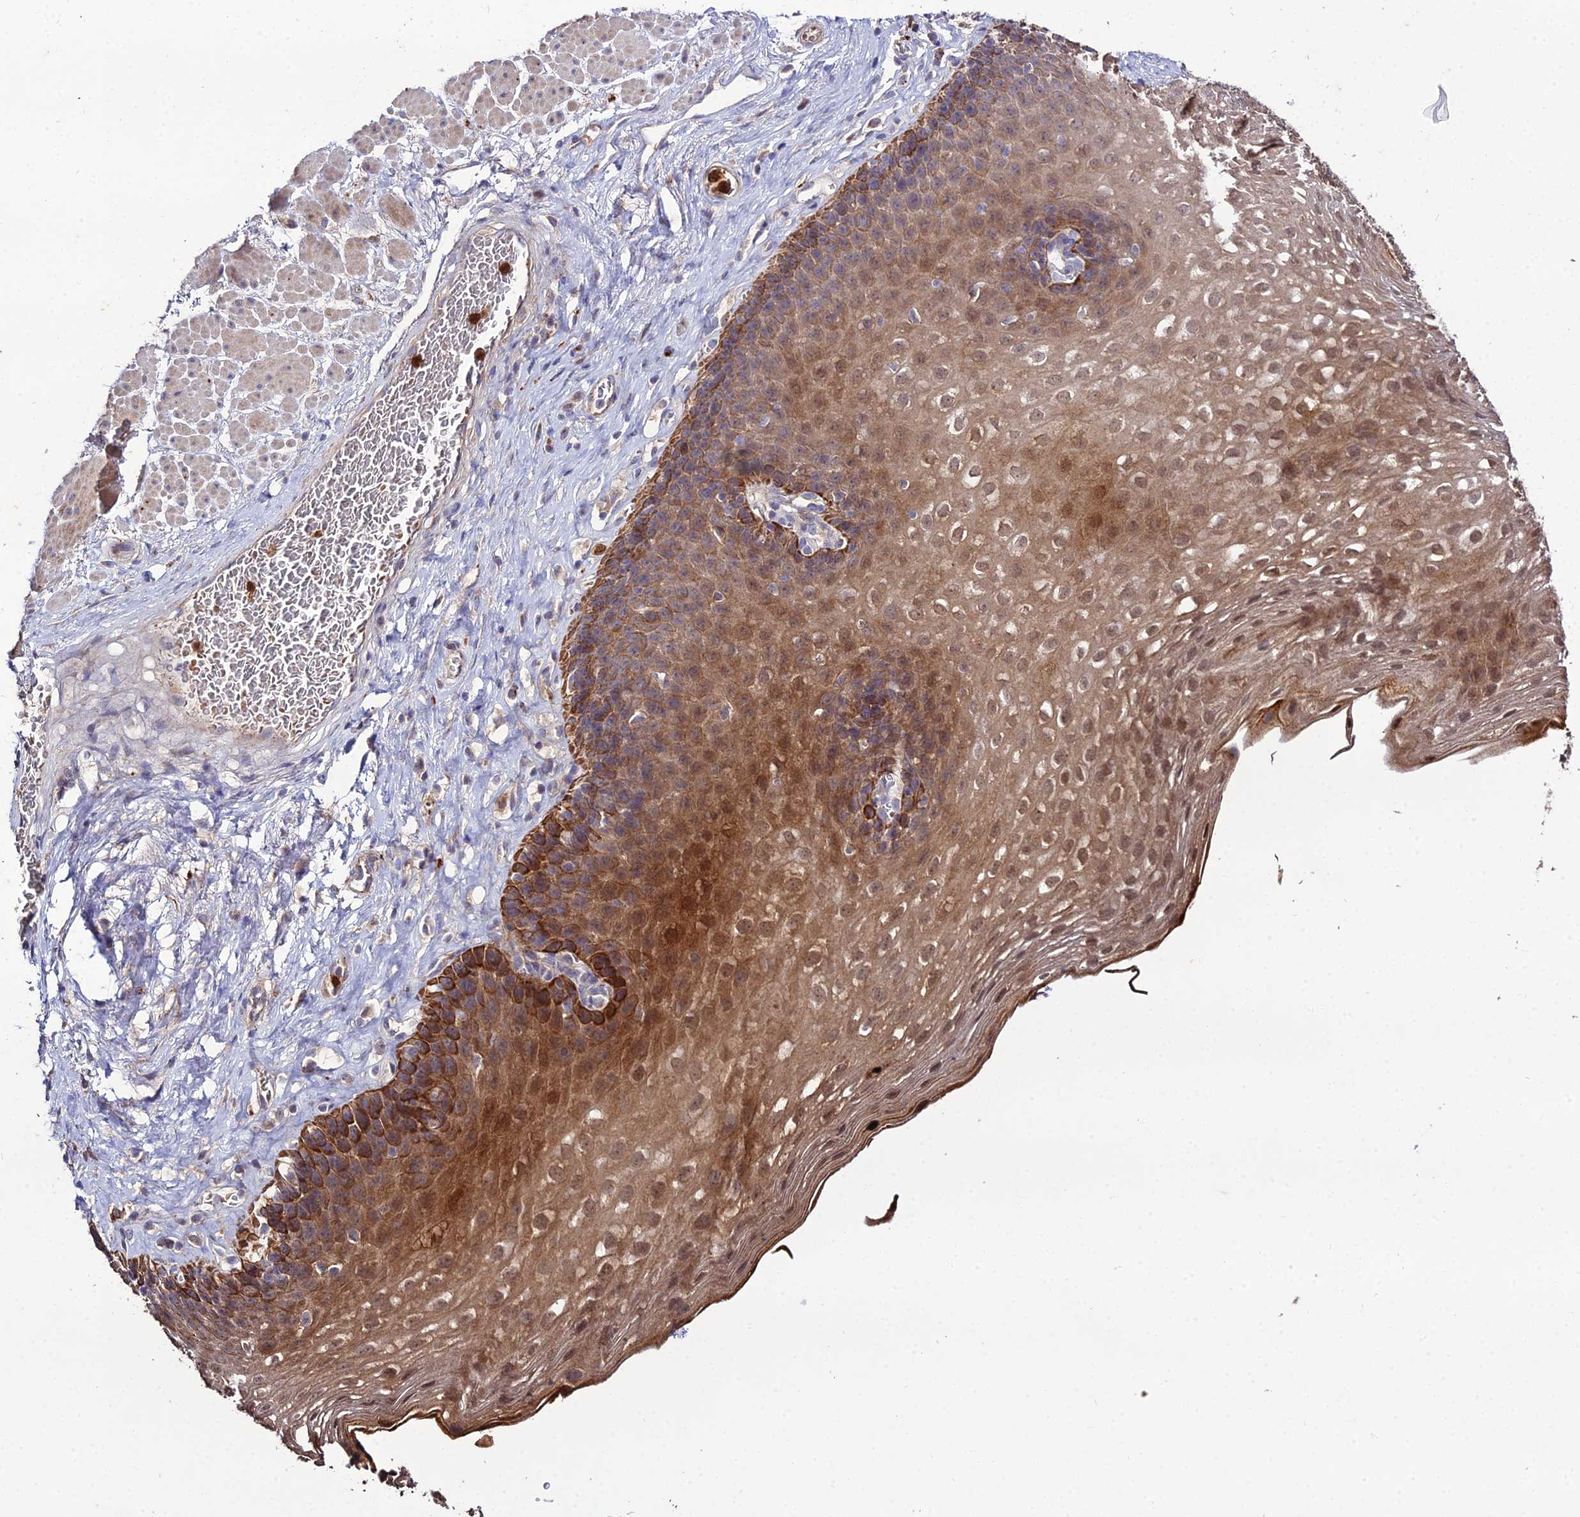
{"staining": {"intensity": "strong", "quantity": "25%-75%", "location": "cytoplasmic/membranous"}, "tissue": "esophagus", "cell_type": "Squamous epithelial cells", "image_type": "normal", "snomed": [{"axis": "morphology", "description": "Normal tissue, NOS"}, {"axis": "topography", "description": "Esophagus"}], "caption": "Immunohistochemistry image of normal esophagus stained for a protein (brown), which displays high levels of strong cytoplasmic/membranous expression in about 25%-75% of squamous epithelial cells.", "gene": "EID2", "patient": {"sex": "female", "age": 66}}